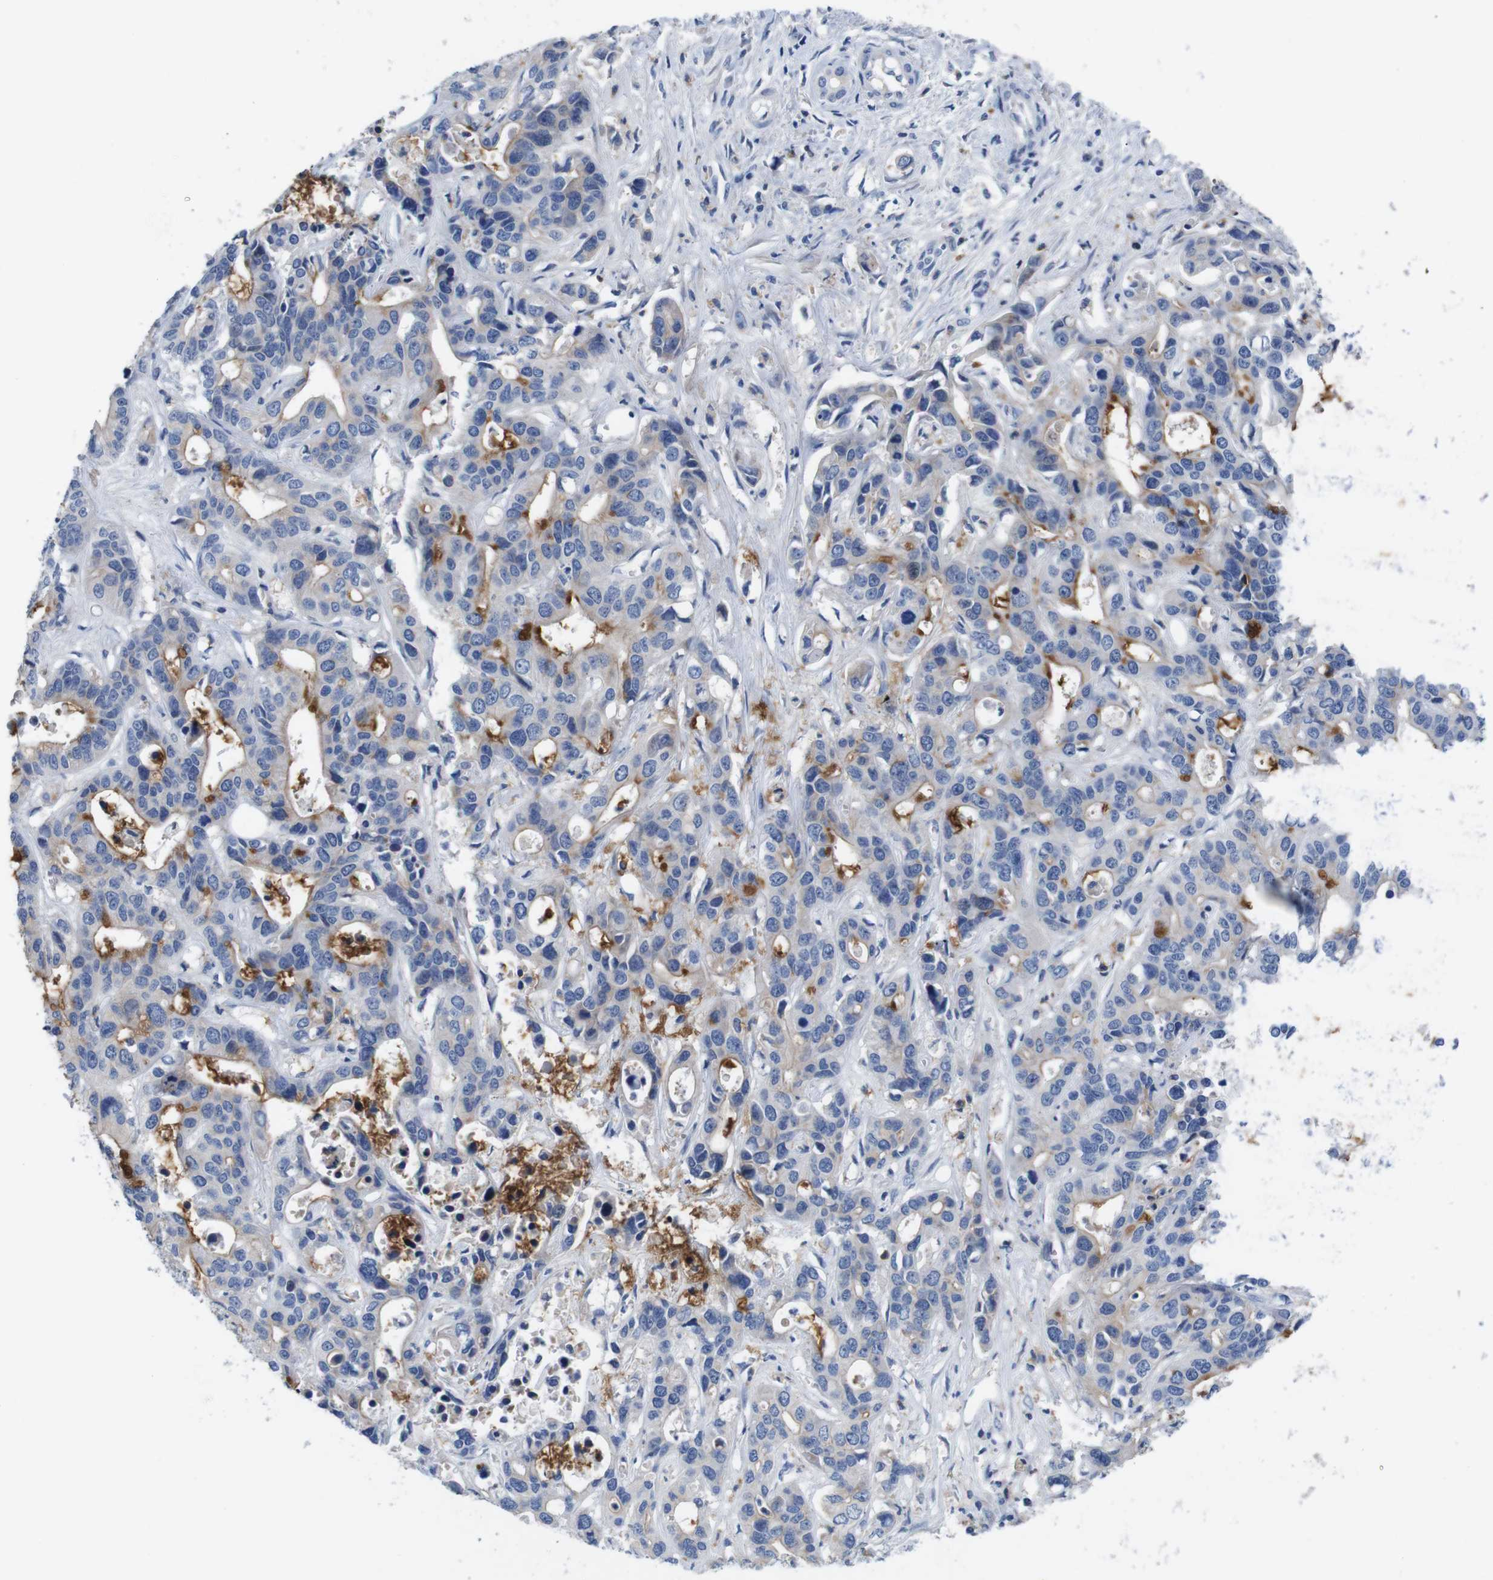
{"staining": {"intensity": "strong", "quantity": "<25%", "location": "cytoplasmic/membranous"}, "tissue": "liver cancer", "cell_type": "Tumor cells", "image_type": "cancer", "snomed": [{"axis": "morphology", "description": "Cholangiocarcinoma"}, {"axis": "topography", "description": "Liver"}], "caption": "Cholangiocarcinoma (liver) stained with DAB immunohistochemistry demonstrates medium levels of strong cytoplasmic/membranous positivity in approximately <25% of tumor cells. The protein is shown in brown color, while the nuclei are stained blue.", "gene": "C1RL", "patient": {"sex": "female", "age": 65}}